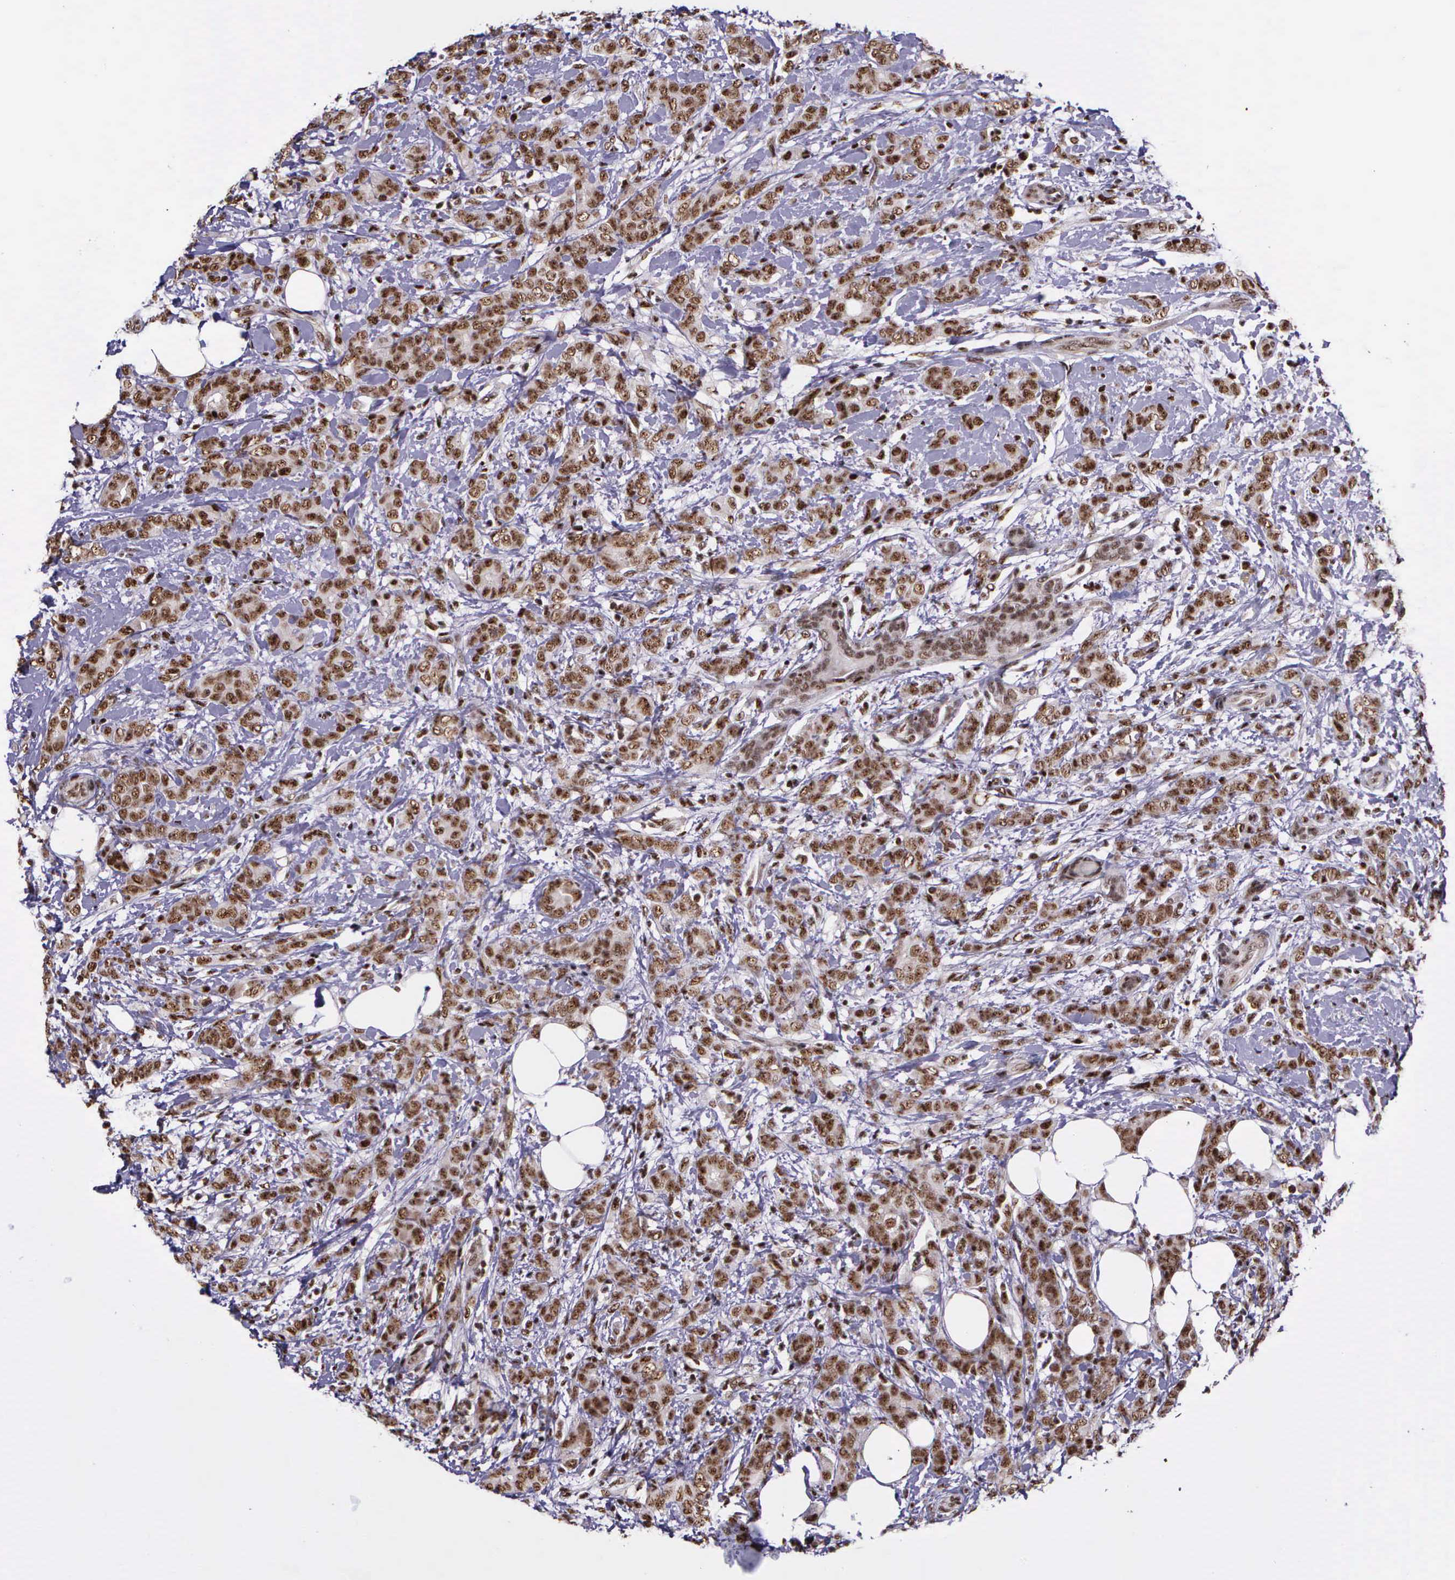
{"staining": {"intensity": "moderate", "quantity": ">75%", "location": "nuclear"}, "tissue": "breast cancer", "cell_type": "Tumor cells", "image_type": "cancer", "snomed": [{"axis": "morphology", "description": "Duct carcinoma"}, {"axis": "topography", "description": "Breast"}], "caption": "A photomicrograph of infiltrating ductal carcinoma (breast) stained for a protein shows moderate nuclear brown staining in tumor cells. (DAB IHC, brown staining for protein, blue staining for nuclei).", "gene": "FAM47A", "patient": {"sex": "female", "age": 53}}